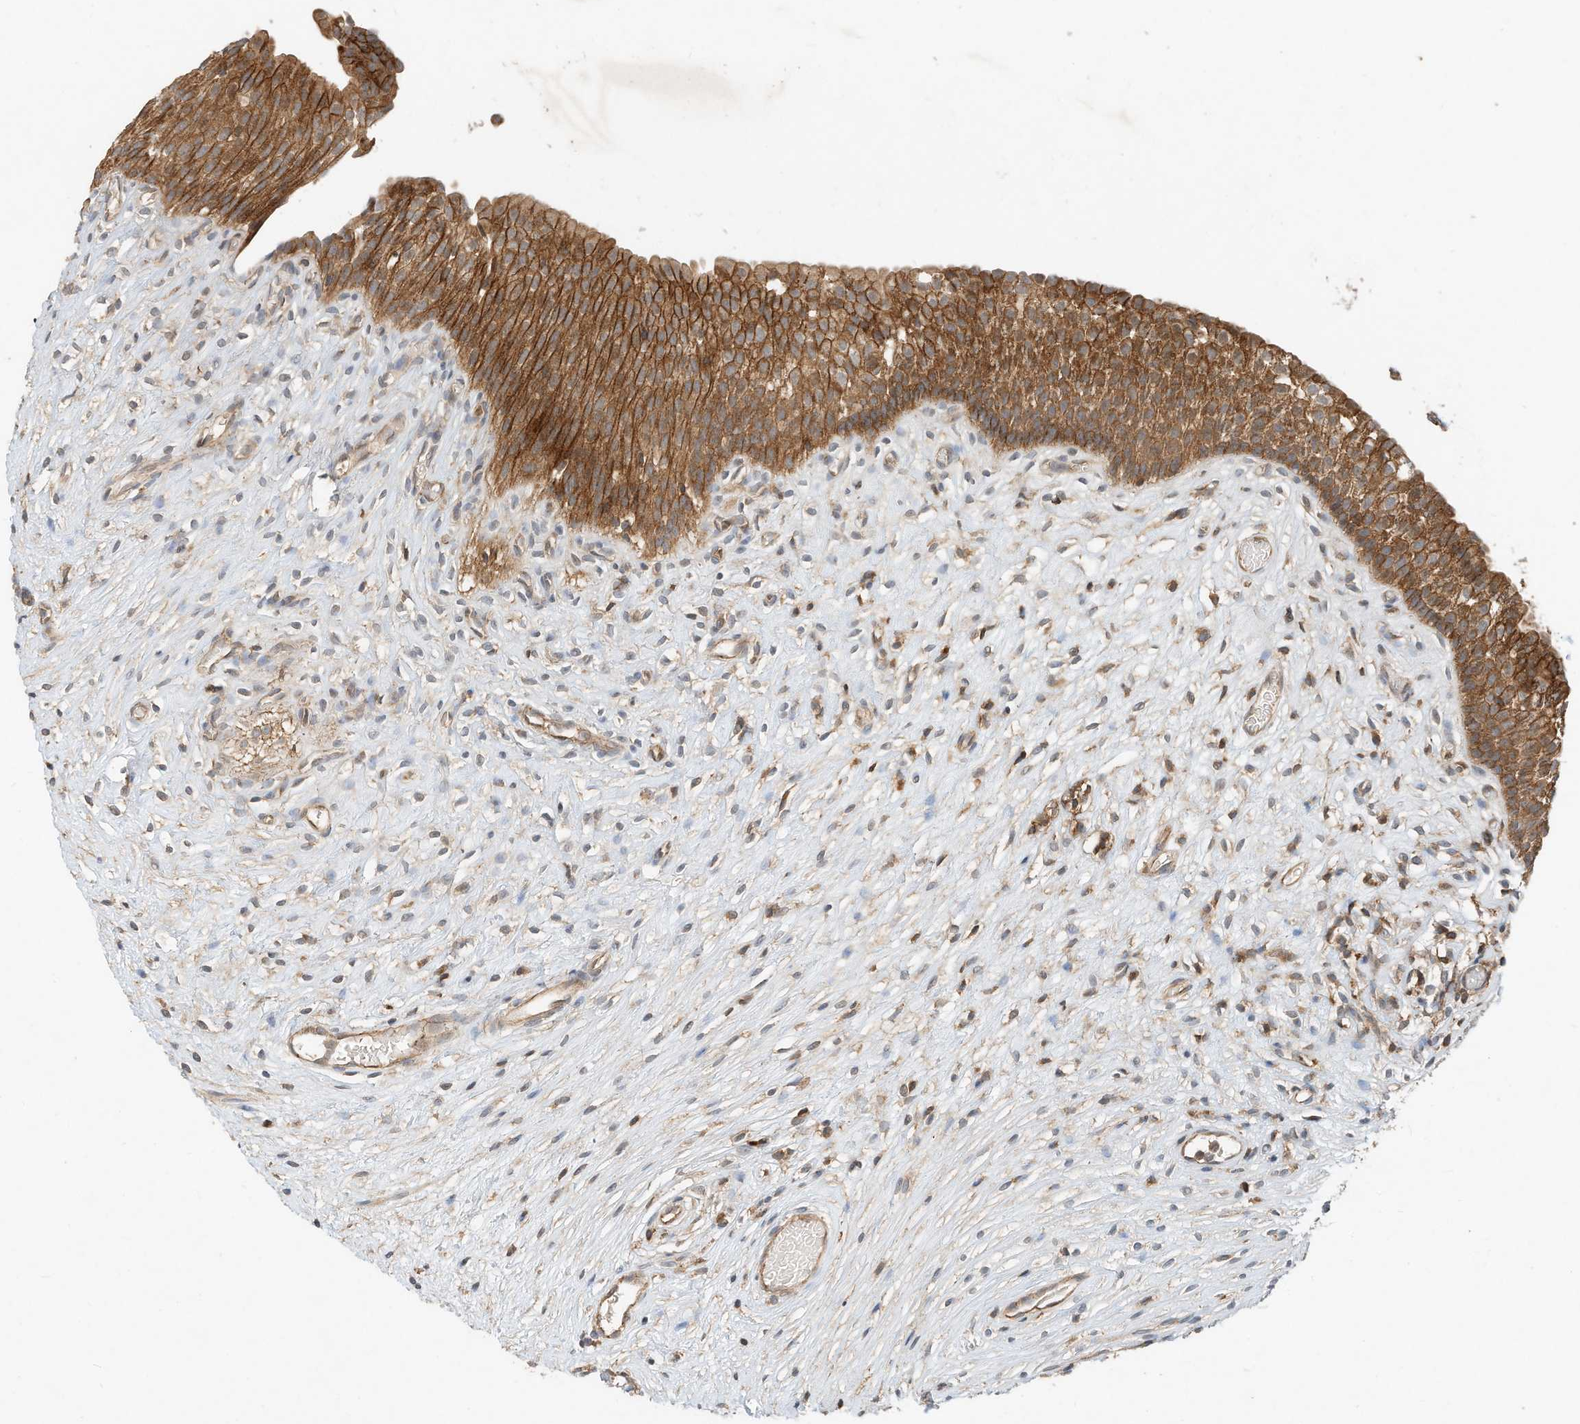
{"staining": {"intensity": "strong", "quantity": ">75%", "location": "cytoplasmic/membranous"}, "tissue": "urinary bladder", "cell_type": "Urothelial cells", "image_type": "normal", "snomed": [{"axis": "morphology", "description": "Normal tissue, NOS"}, {"axis": "topography", "description": "Urinary bladder"}], "caption": "High-magnification brightfield microscopy of benign urinary bladder stained with DAB (brown) and counterstained with hematoxylin (blue). urothelial cells exhibit strong cytoplasmic/membranous positivity is seen in approximately>75% of cells. (DAB (3,3'-diaminobenzidine) IHC with brightfield microscopy, high magnification).", "gene": "CPAMD8", "patient": {"sex": "male", "age": 1}}